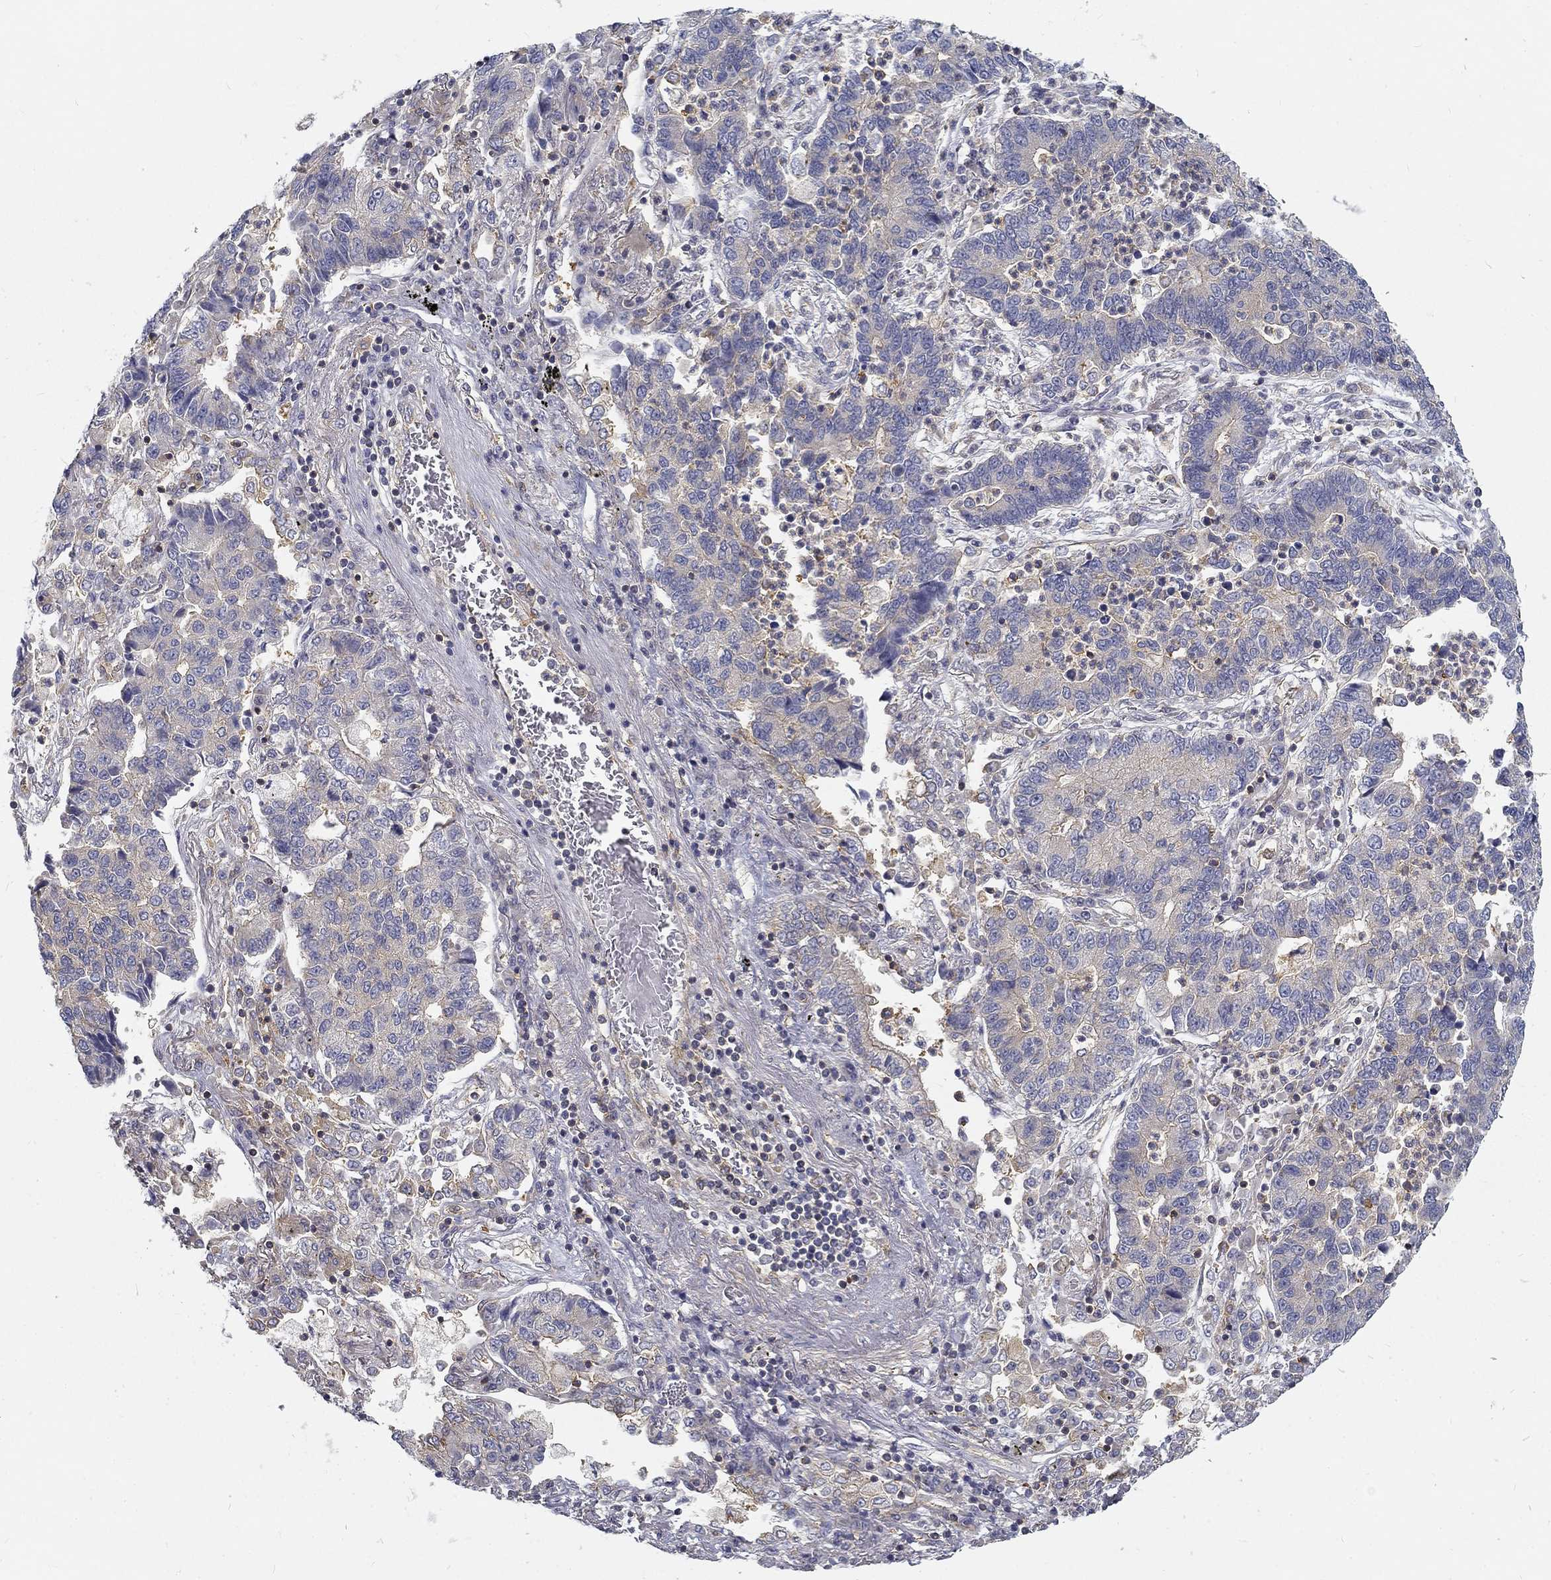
{"staining": {"intensity": "negative", "quantity": "none", "location": "none"}, "tissue": "lung cancer", "cell_type": "Tumor cells", "image_type": "cancer", "snomed": [{"axis": "morphology", "description": "Adenocarcinoma, NOS"}, {"axis": "topography", "description": "Lung"}], "caption": "High power microscopy image of an IHC micrograph of lung cancer (adenocarcinoma), revealing no significant expression in tumor cells.", "gene": "MTMR11", "patient": {"sex": "female", "age": 57}}